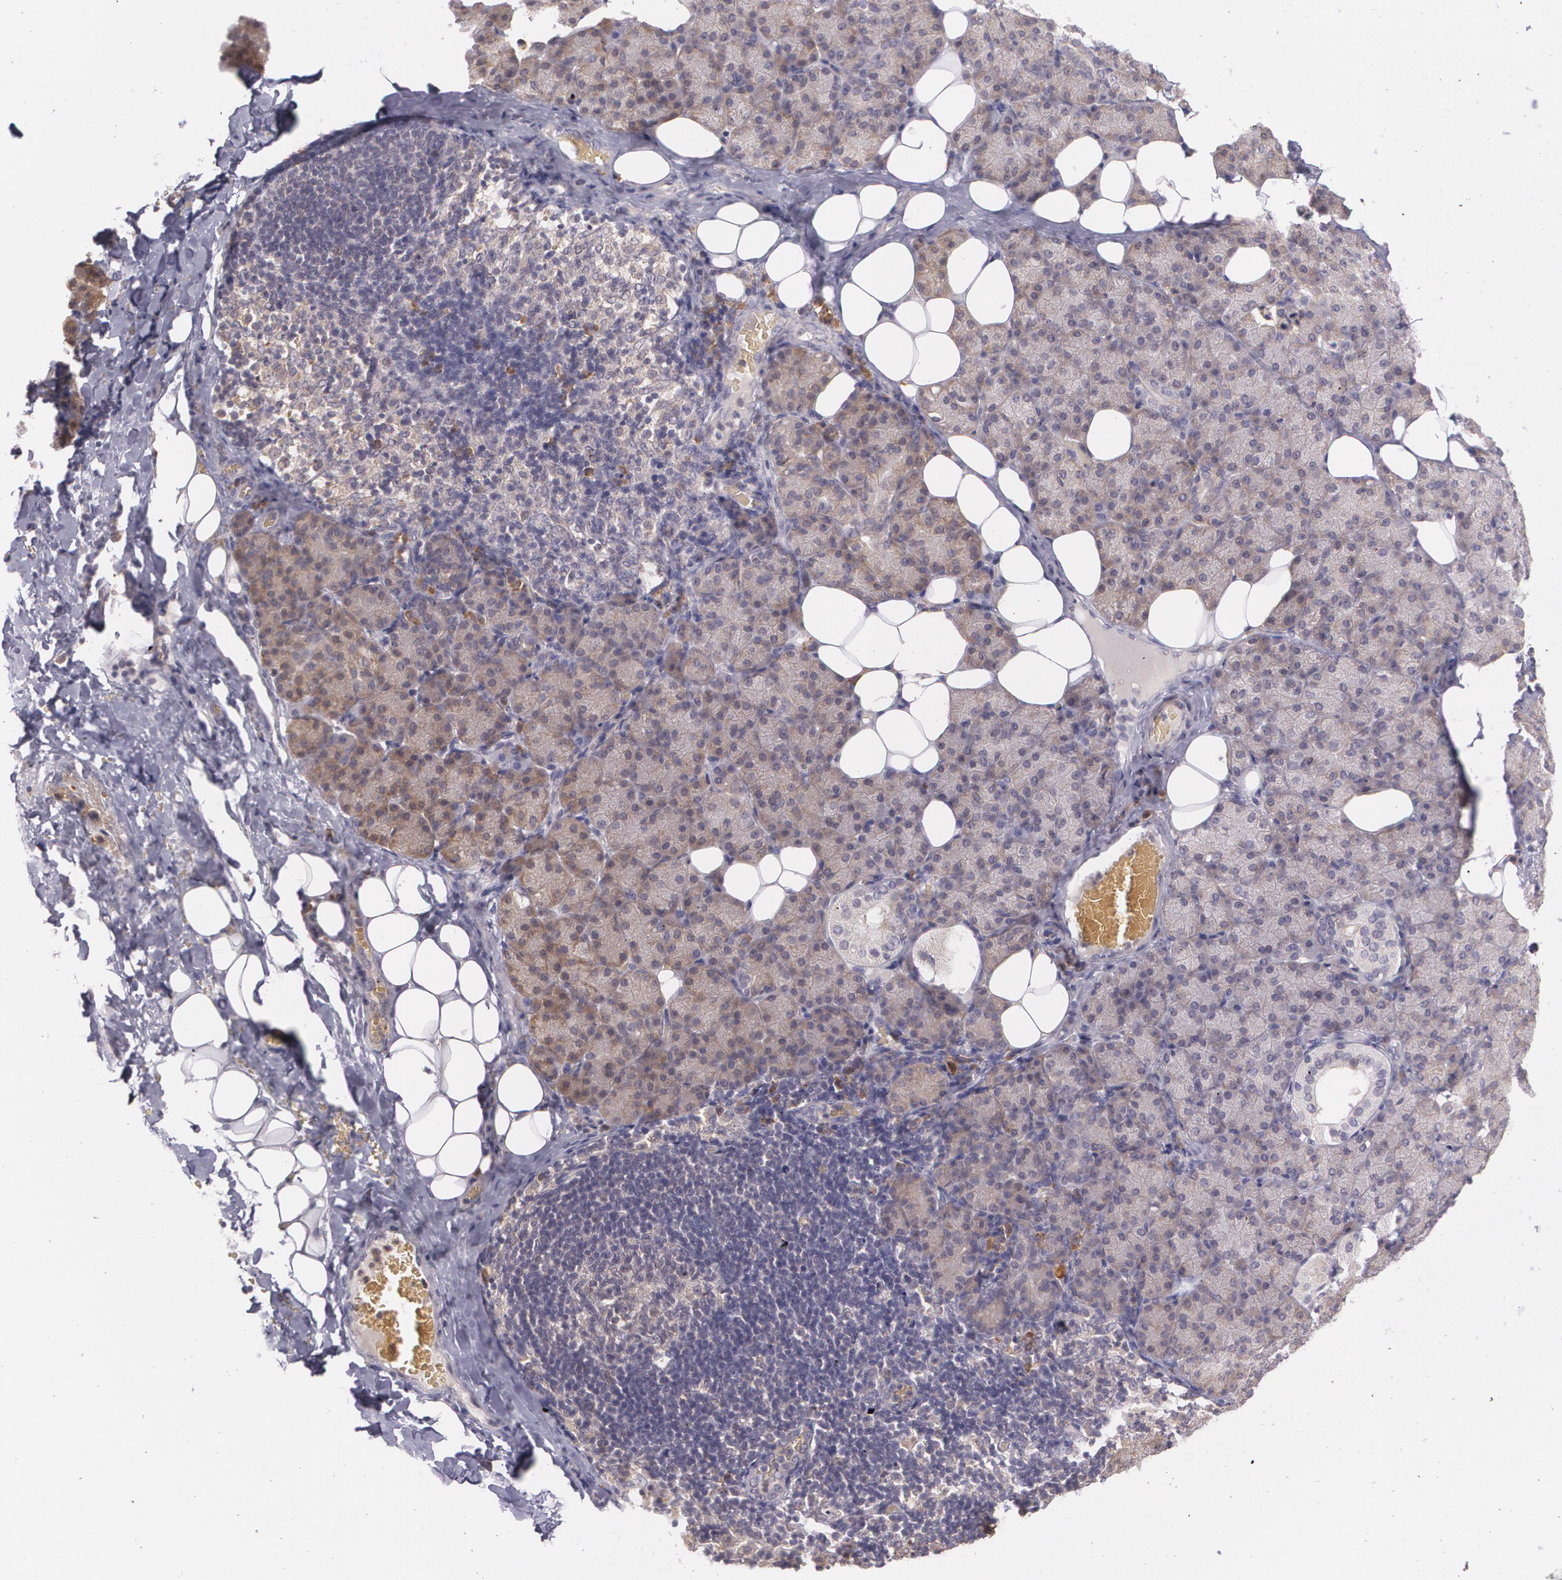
{"staining": {"intensity": "weak", "quantity": ">75%", "location": "cytoplasmic/membranous"}, "tissue": "salivary gland", "cell_type": "Glandular cells", "image_type": "normal", "snomed": [{"axis": "morphology", "description": "Normal tissue, NOS"}, {"axis": "topography", "description": "Lymph node"}, {"axis": "topography", "description": "Salivary gland"}], "caption": "IHC image of normal salivary gland: human salivary gland stained using immunohistochemistry reveals low levels of weak protein expression localized specifically in the cytoplasmic/membranous of glandular cells, appearing as a cytoplasmic/membranous brown color.", "gene": "CCL17", "patient": {"sex": "male", "age": 8}}